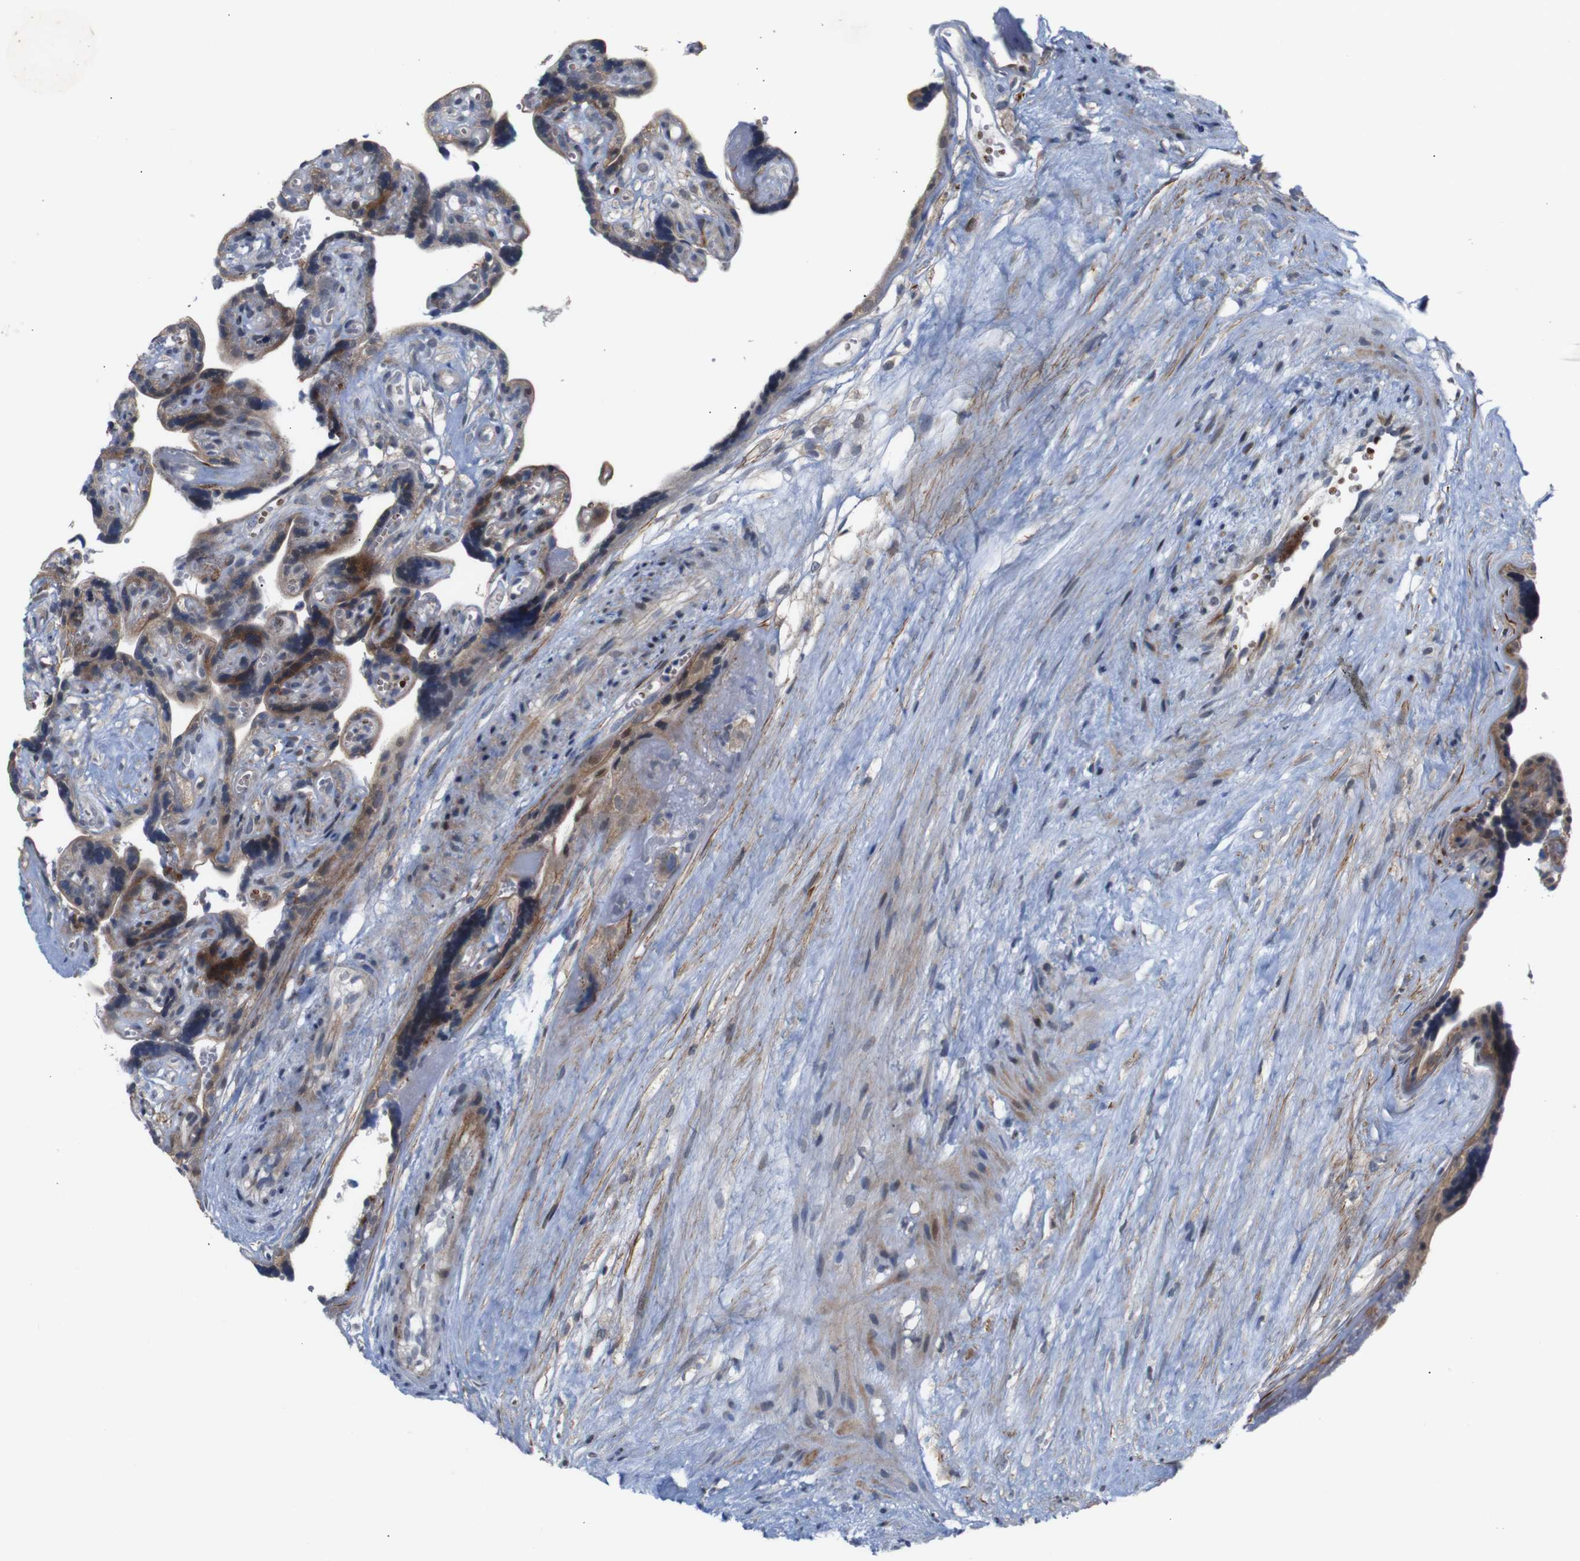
{"staining": {"intensity": "weak", "quantity": "25%-75%", "location": "cytoplasmic/membranous"}, "tissue": "placenta", "cell_type": "Decidual cells", "image_type": "normal", "snomed": [{"axis": "morphology", "description": "Normal tissue, NOS"}, {"axis": "topography", "description": "Placenta"}], "caption": "Placenta stained with DAB immunohistochemistry (IHC) displays low levels of weak cytoplasmic/membranous expression in about 25%-75% of decidual cells.", "gene": "ATP7B", "patient": {"sex": "female", "age": 30}}